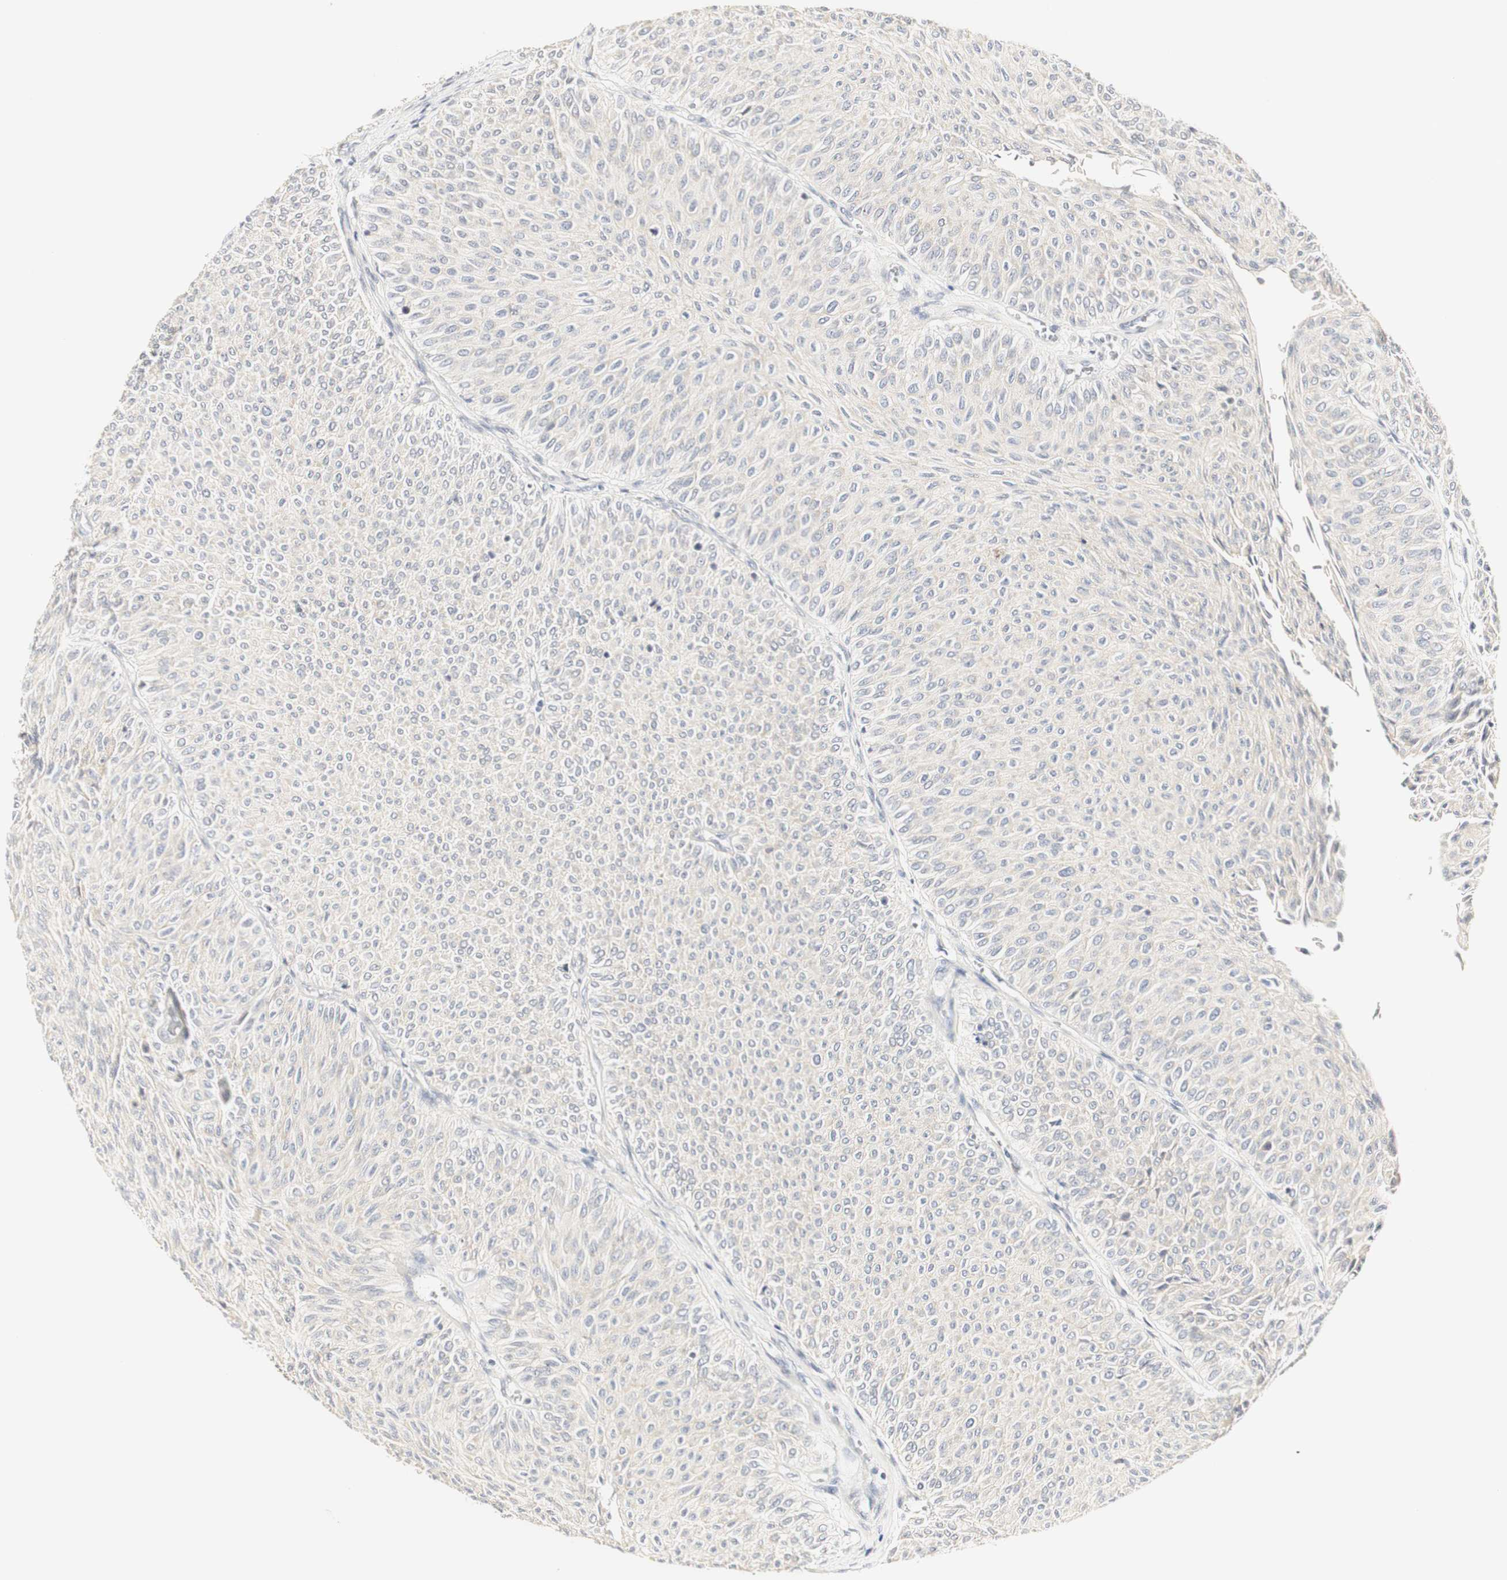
{"staining": {"intensity": "weak", "quantity": ">75%", "location": "cytoplasmic/membranous"}, "tissue": "urothelial cancer", "cell_type": "Tumor cells", "image_type": "cancer", "snomed": [{"axis": "morphology", "description": "Urothelial carcinoma, Low grade"}, {"axis": "topography", "description": "Urinary bladder"}], "caption": "A brown stain labels weak cytoplasmic/membranous expression of a protein in urothelial carcinoma (low-grade) tumor cells.", "gene": "DSC2", "patient": {"sex": "male", "age": 78}}